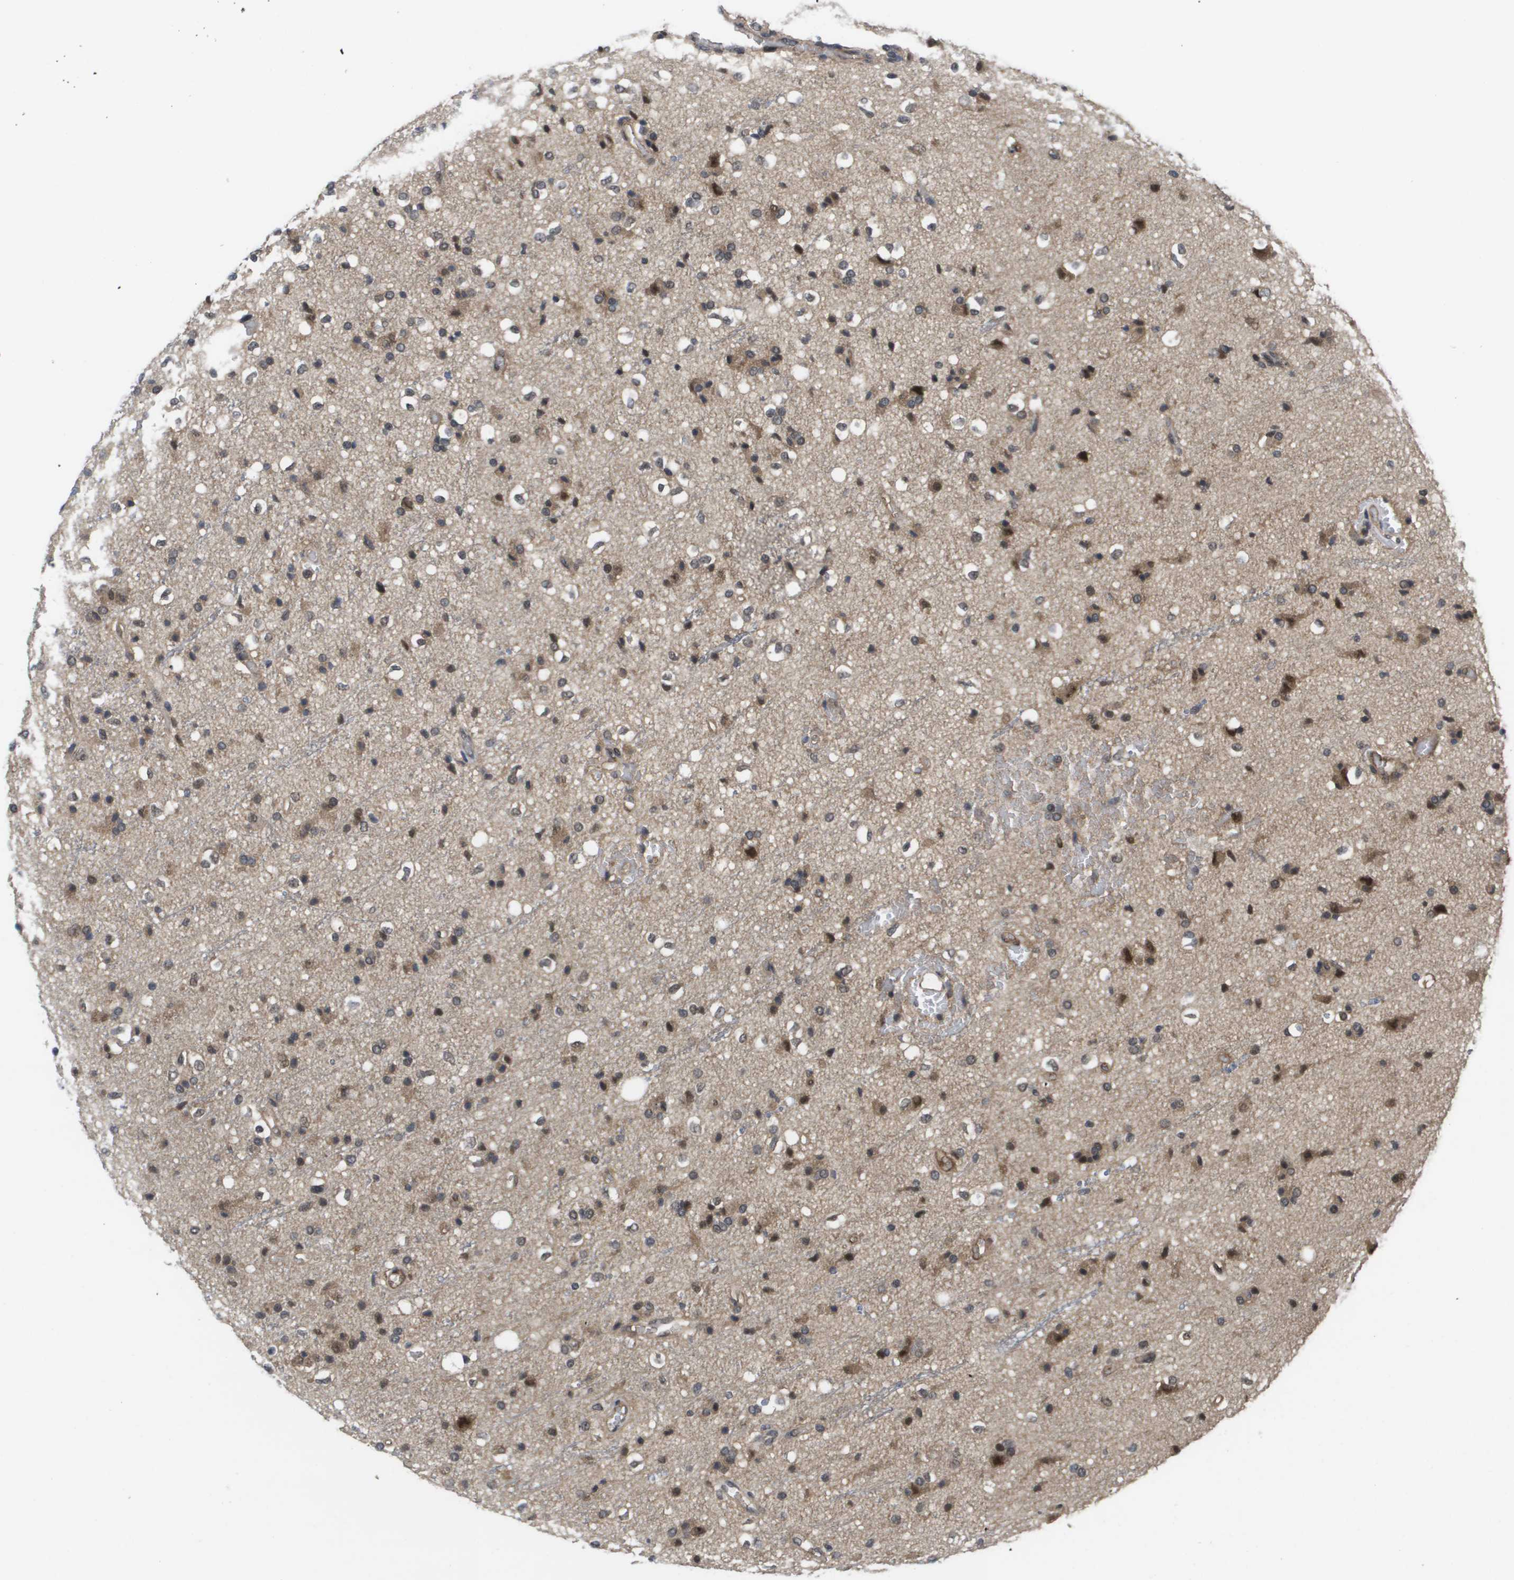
{"staining": {"intensity": "moderate", "quantity": "25%-75%", "location": "nuclear"}, "tissue": "glioma", "cell_type": "Tumor cells", "image_type": "cancer", "snomed": [{"axis": "morphology", "description": "Glioma, malignant, High grade"}, {"axis": "topography", "description": "Brain"}], "caption": "Protein positivity by IHC reveals moderate nuclear expression in about 25%-75% of tumor cells in malignant glioma (high-grade). Immunohistochemistry (ihc) stains the protein of interest in brown and the nuclei are stained blue.", "gene": "AMBRA1", "patient": {"sex": "male", "age": 47}}